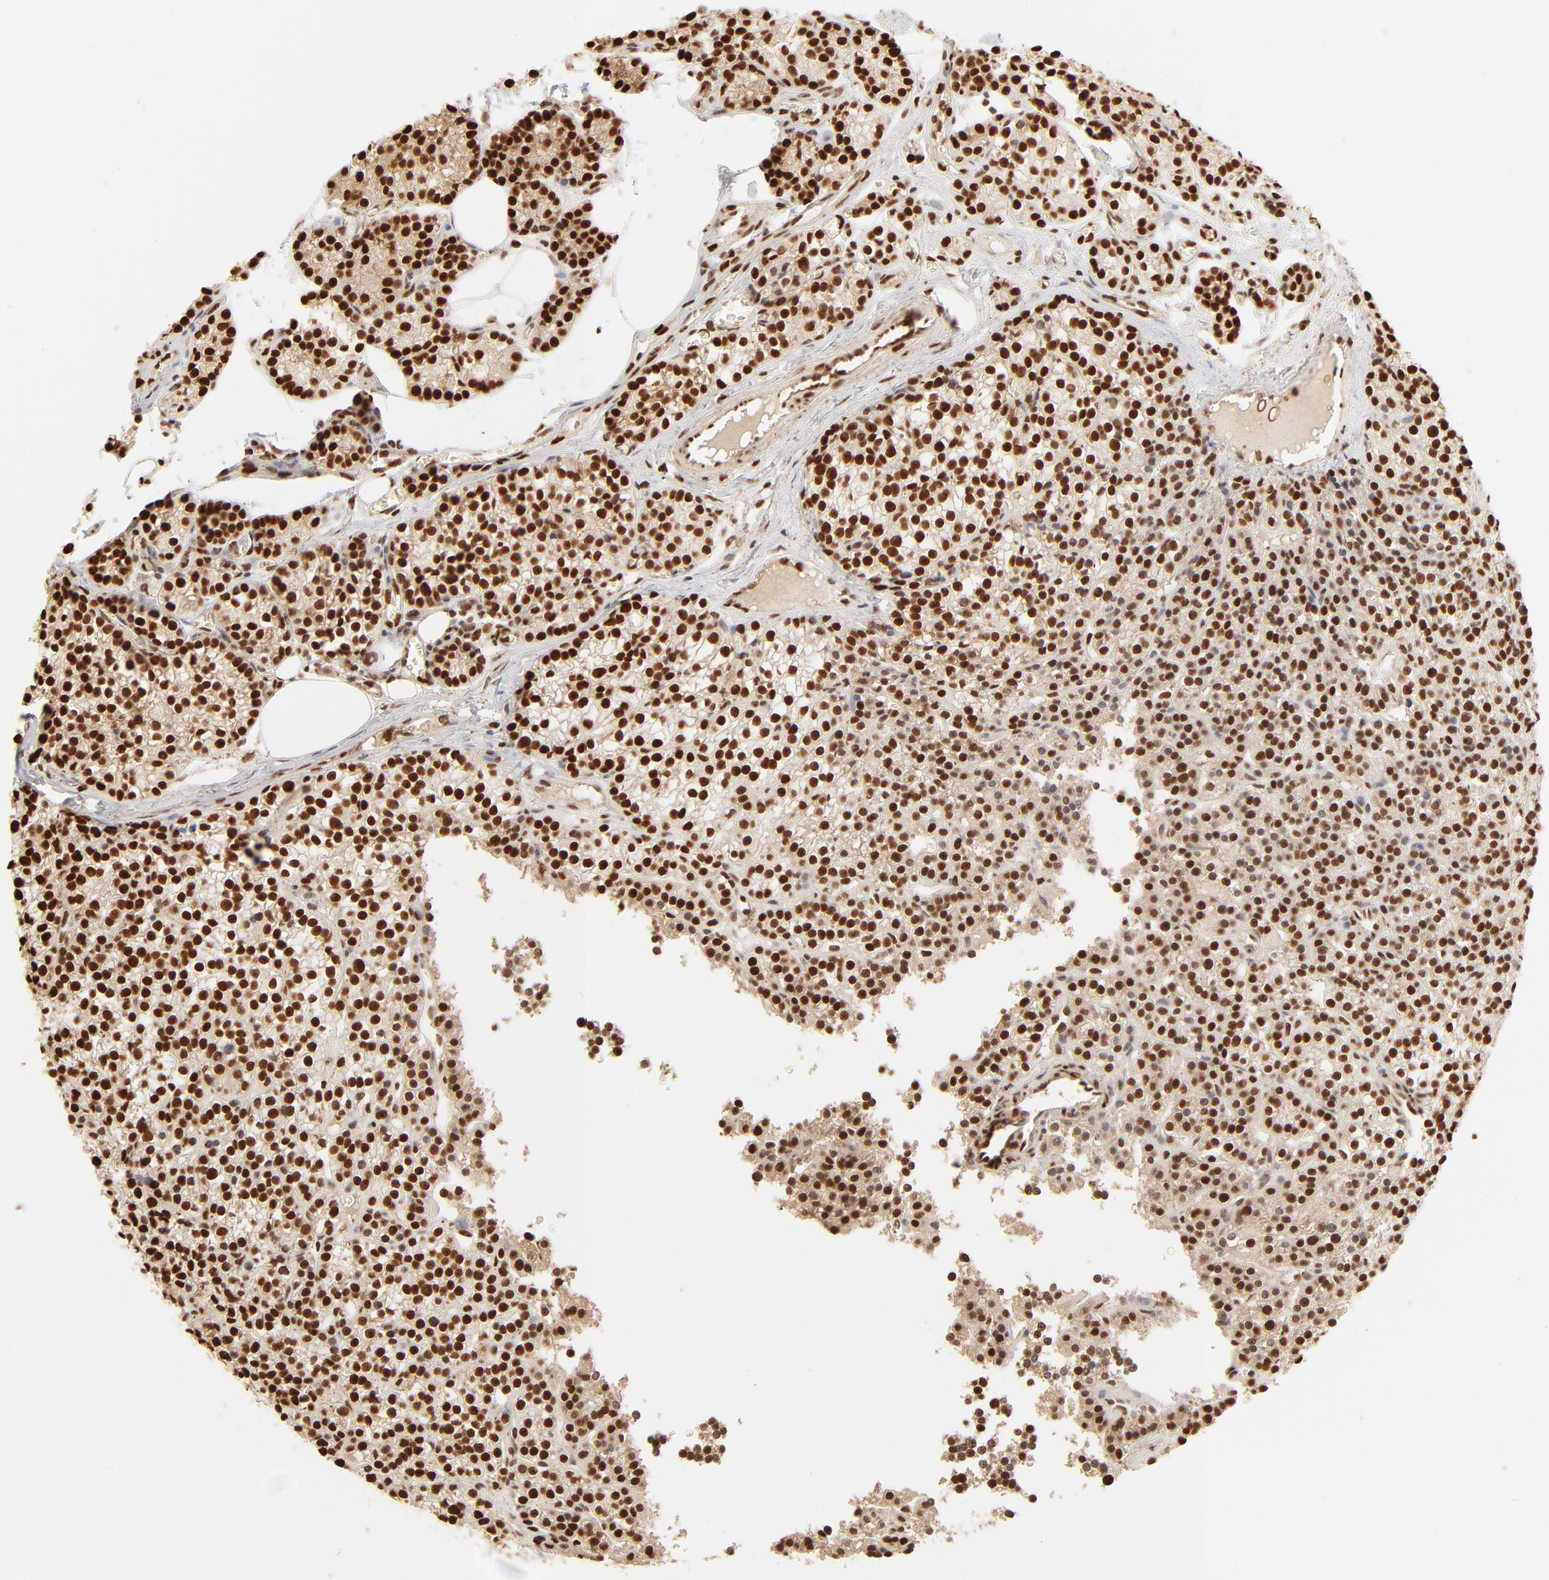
{"staining": {"intensity": "strong", "quantity": ">75%", "location": "cytoplasmic/membranous,nuclear"}, "tissue": "parathyroid gland", "cell_type": "Glandular cells", "image_type": "normal", "snomed": [{"axis": "morphology", "description": "Normal tissue, NOS"}, {"axis": "topography", "description": "Parathyroid gland"}], "caption": "Parathyroid gland stained for a protein demonstrates strong cytoplasmic/membranous,nuclear positivity in glandular cells. (DAB (3,3'-diaminobenzidine) = brown stain, brightfield microscopy at high magnification).", "gene": "FAM50A", "patient": {"sex": "female", "age": 50}}